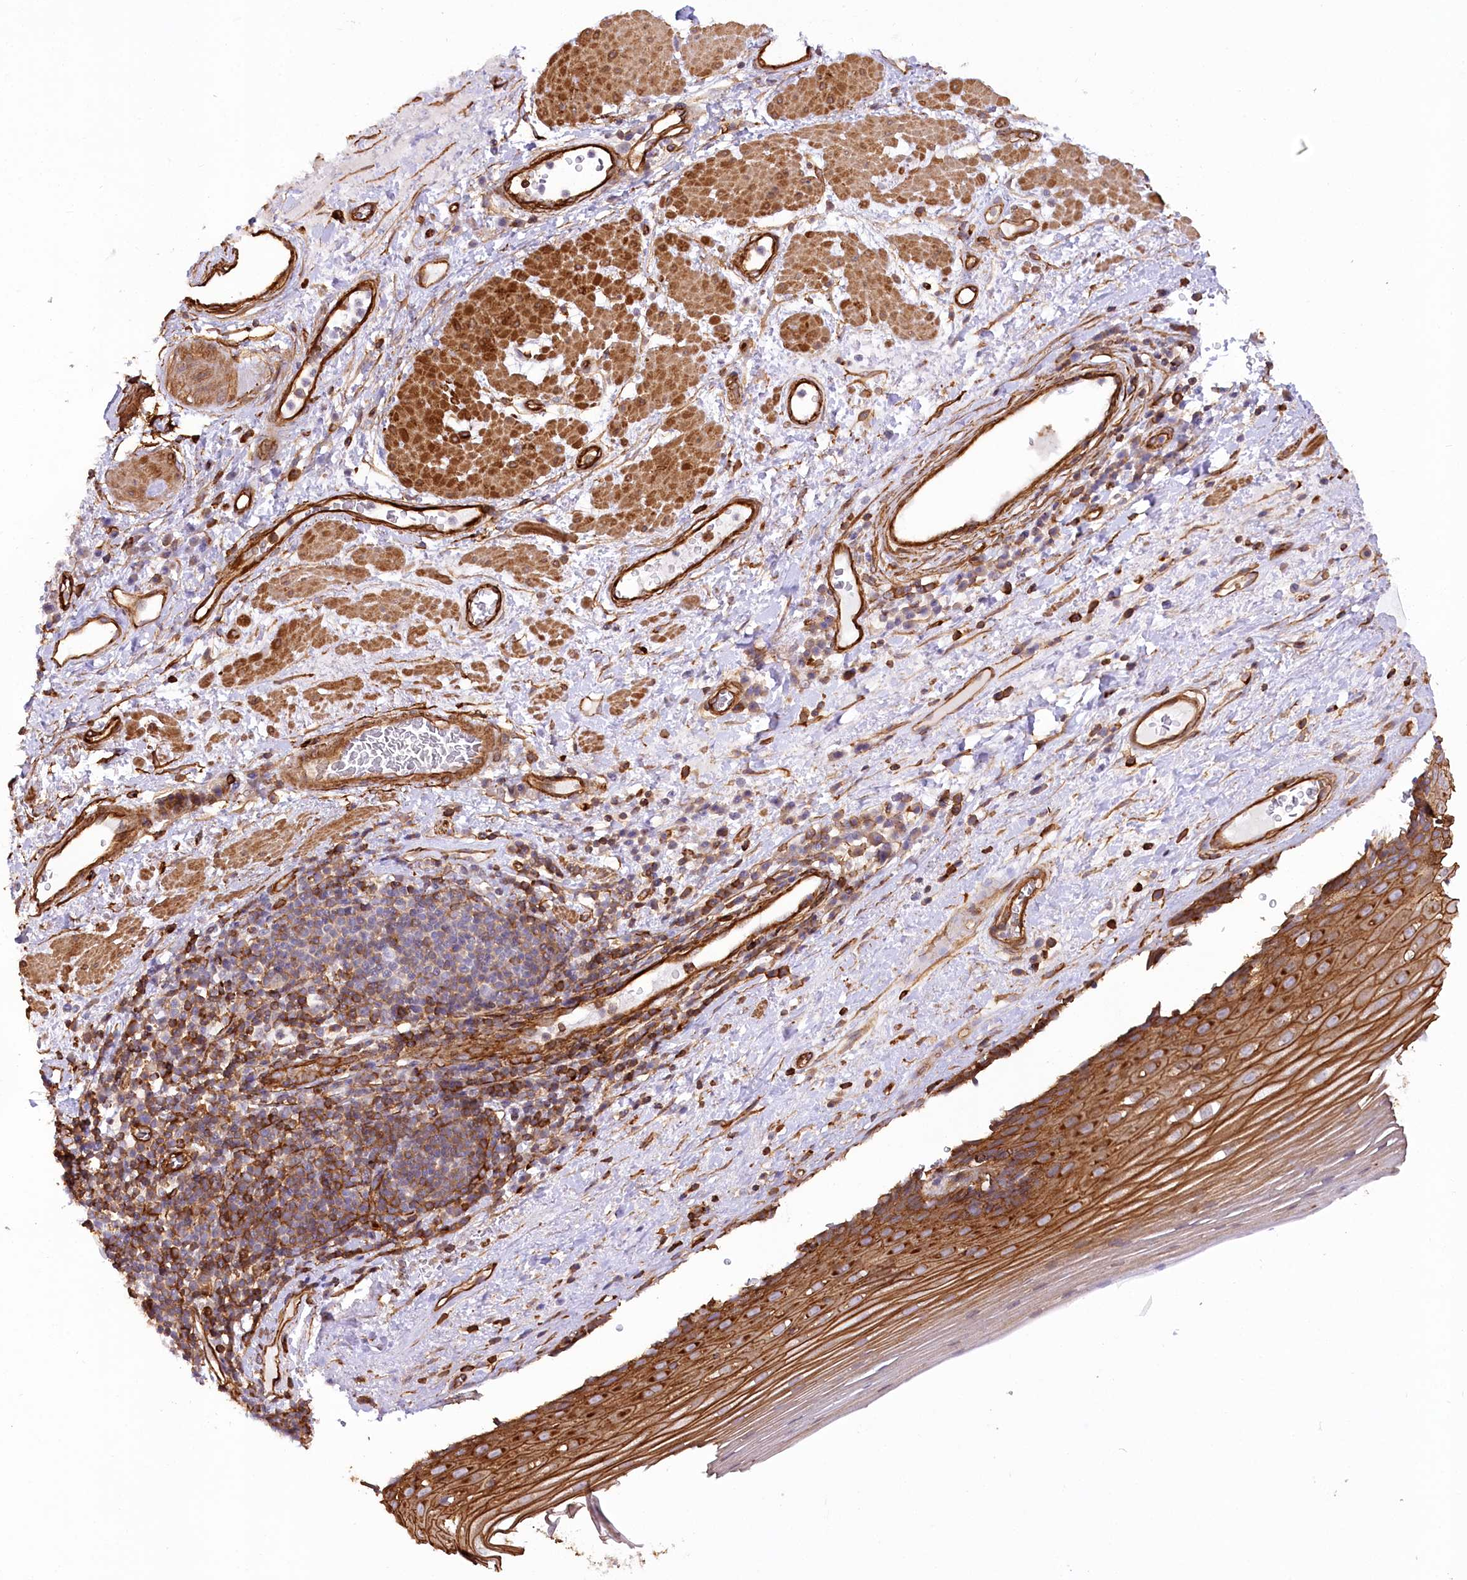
{"staining": {"intensity": "strong", "quantity": ">75%", "location": "cytoplasmic/membranous"}, "tissue": "esophagus", "cell_type": "Squamous epithelial cells", "image_type": "normal", "snomed": [{"axis": "morphology", "description": "Normal tissue, NOS"}, {"axis": "topography", "description": "Esophagus"}], "caption": "Immunohistochemical staining of benign esophagus demonstrates high levels of strong cytoplasmic/membranous staining in about >75% of squamous epithelial cells.", "gene": "SYNPO2", "patient": {"sex": "male", "age": 62}}